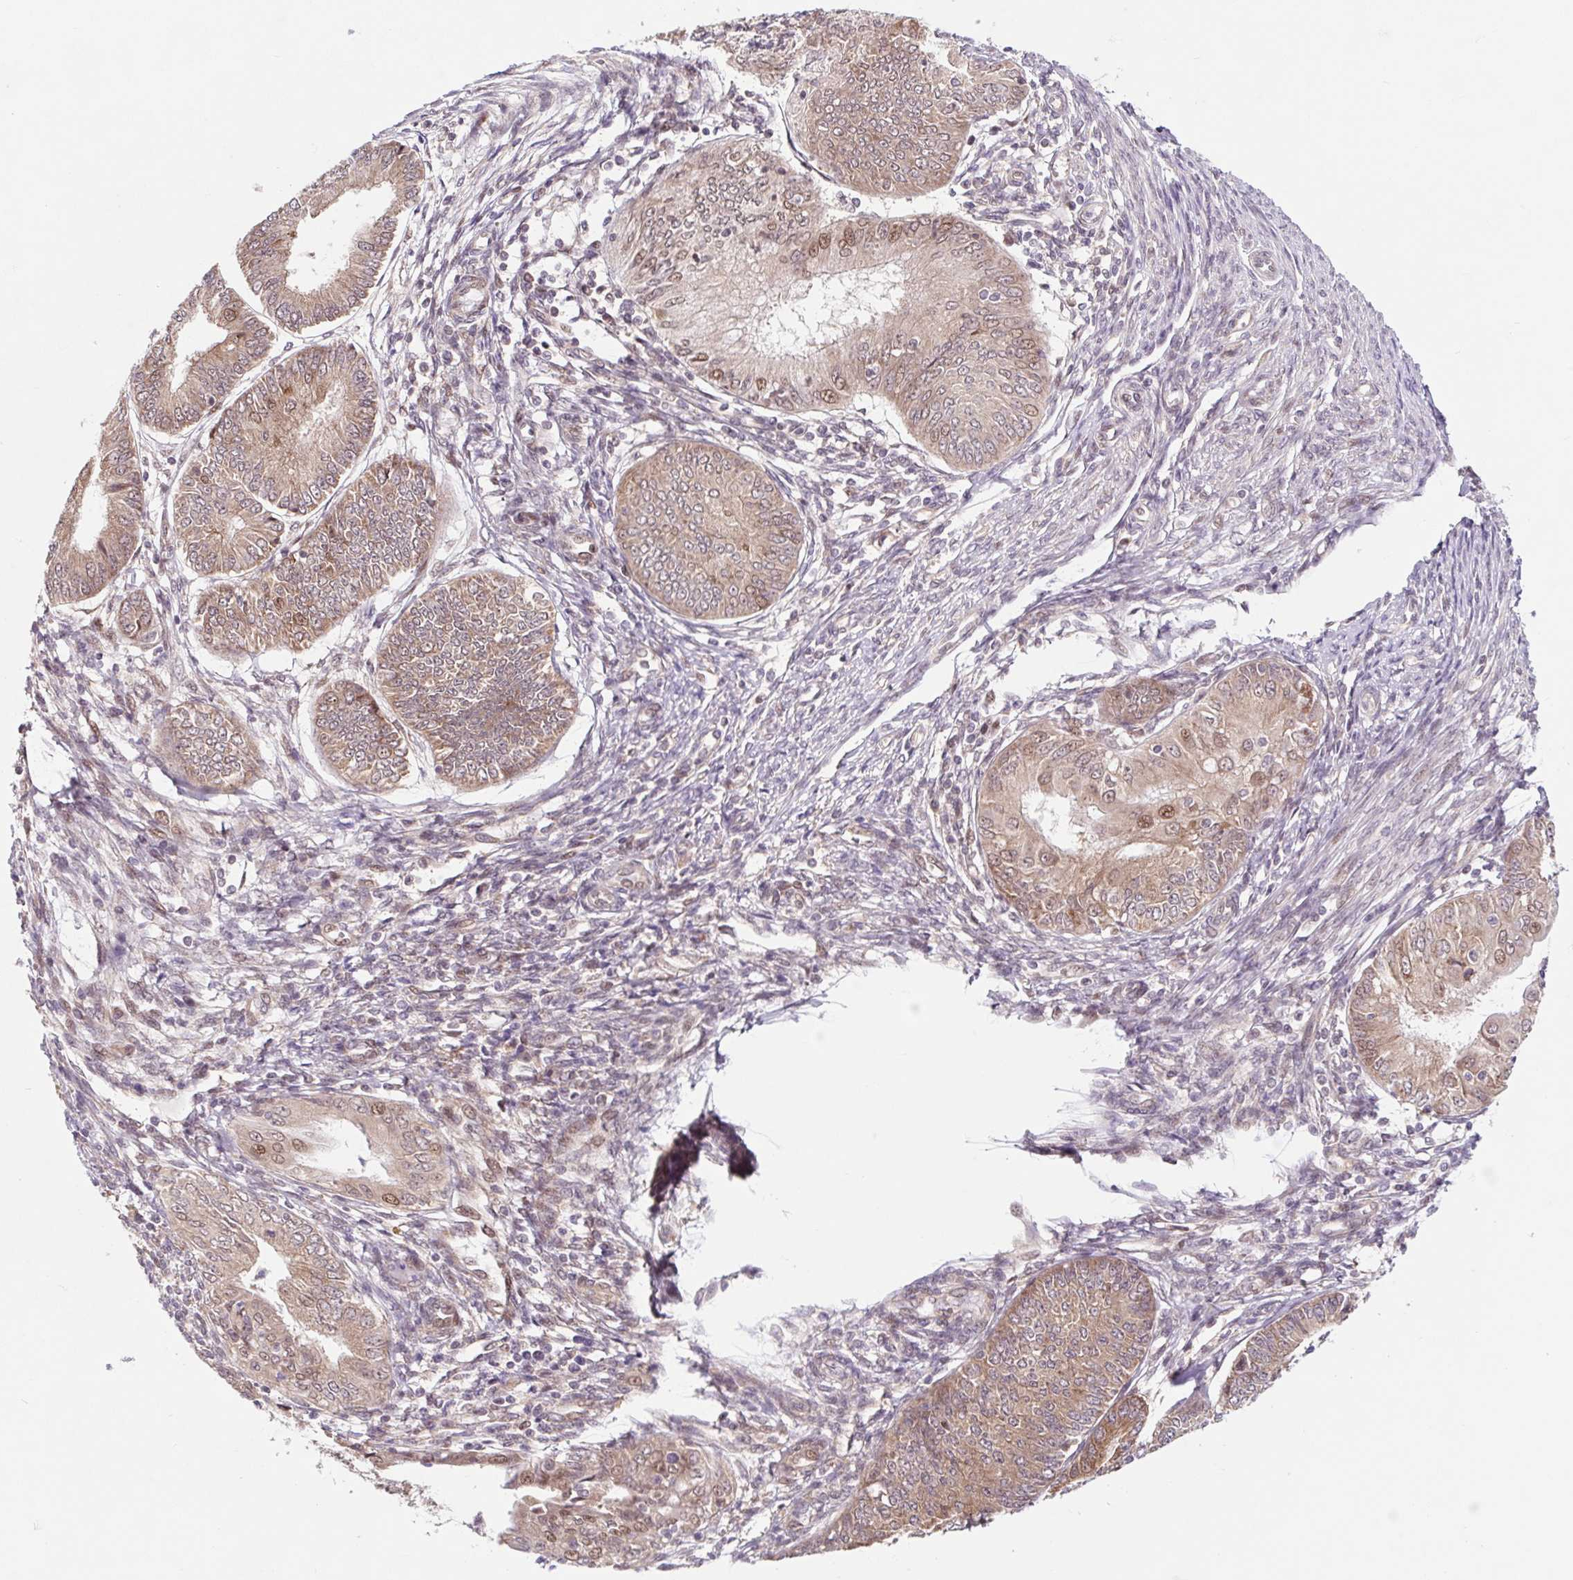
{"staining": {"intensity": "moderate", "quantity": ">75%", "location": "cytoplasmic/membranous,nuclear"}, "tissue": "endometrial cancer", "cell_type": "Tumor cells", "image_type": "cancer", "snomed": [{"axis": "morphology", "description": "Adenocarcinoma, NOS"}, {"axis": "topography", "description": "Endometrium"}], "caption": "There is medium levels of moderate cytoplasmic/membranous and nuclear expression in tumor cells of endometrial cancer, as demonstrated by immunohistochemical staining (brown color).", "gene": "HFE", "patient": {"sex": "female", "age": 68}}